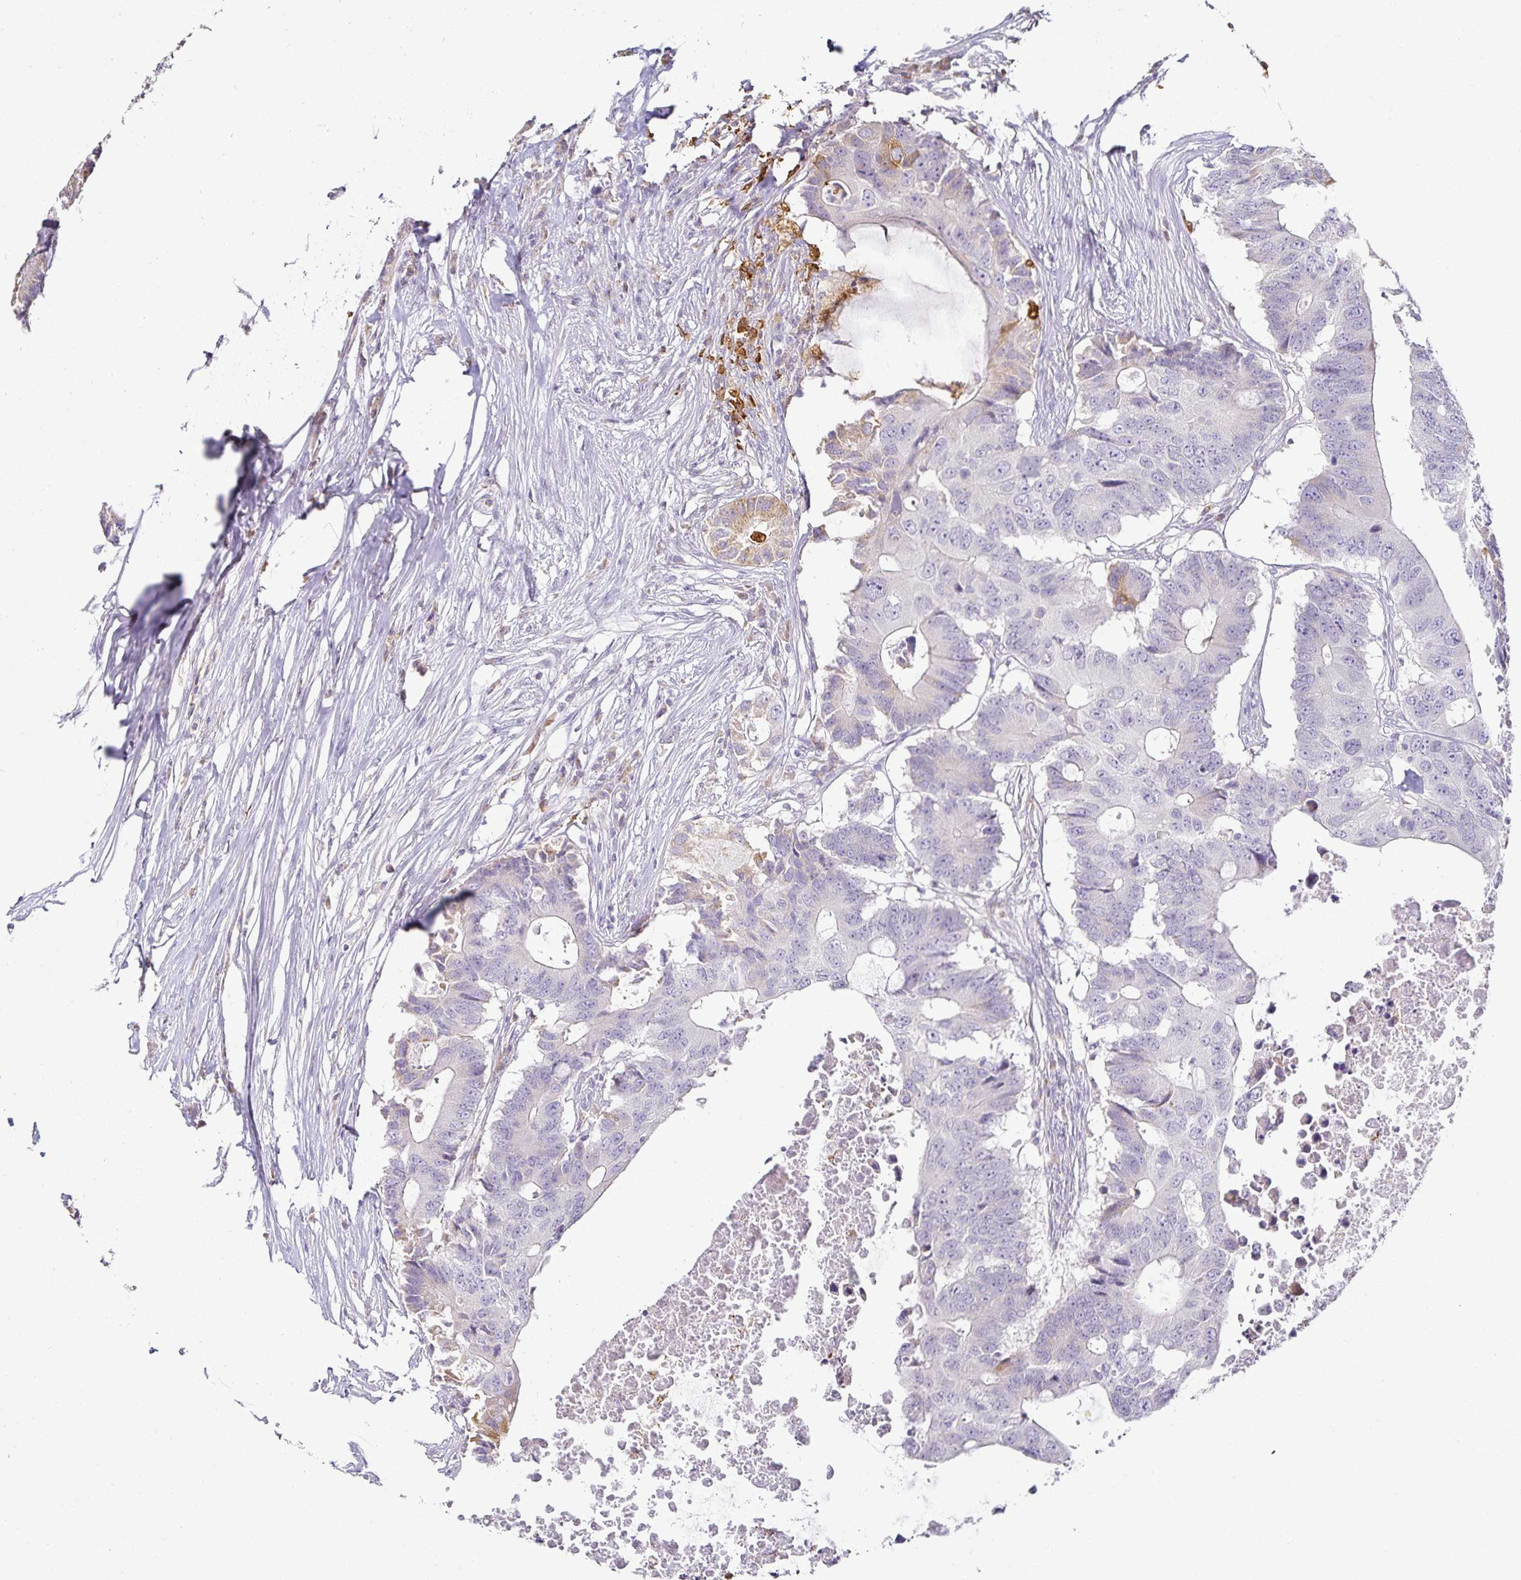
{"staining": {"intensity": "negative", "quantity": "none", "location": "none"}, "tissue": "colorectal cancer", "cell_type": "Tumor cells", "image_type": "cancer", "snomed": [{"axis": "morphology", "description": "Adenocarcinoma, NOS"}, {"axis": "topography", "description": "Colon"}], "caption": "Human colorectal adenocarcinoma stained for a protein using IHC reveals no staining in tumor cells.", "gene": "GP2", "patient": {"sex": "male", "age": 71}}